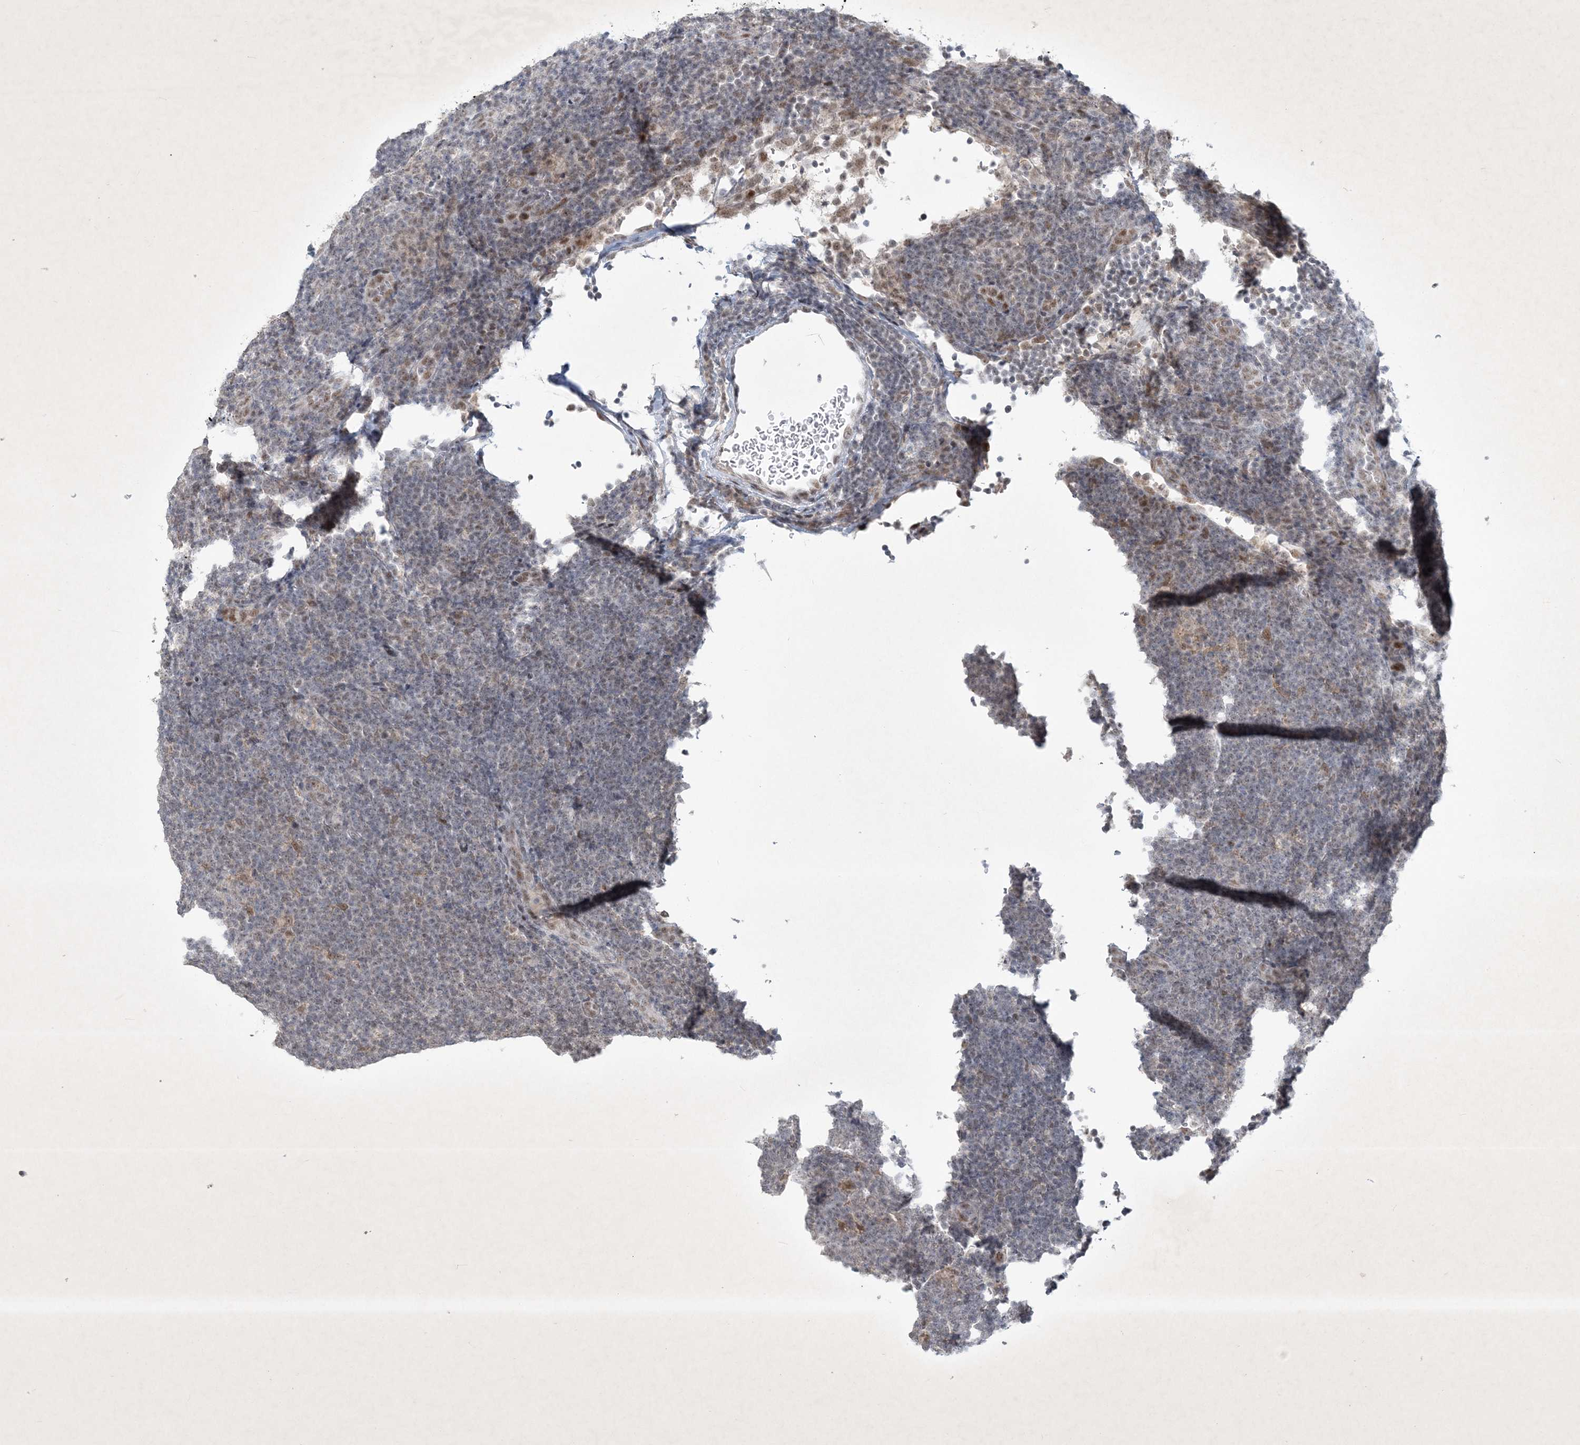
{"staining": {"intensity": "moderate", "quantity": ">75%", "location": "nuclear"}, "tissue": "lymphoma", "cell_type": "Tumor cells", "image_type": "cancer", "snomed": [{"axis": "morphology", "description": "Hodgkin's disease, NOS"}, {"axis": "topography", "description": "Lymph node"}], "caption": "An immunohistochemistry image of neoplastic tissue is shown. Protein staining in brown shows moderate nuclear positivity in Hodgkin's disease within tumor cells.", "gene": "ZBTB9", "patient": {"sex": "female", "age": 57}}